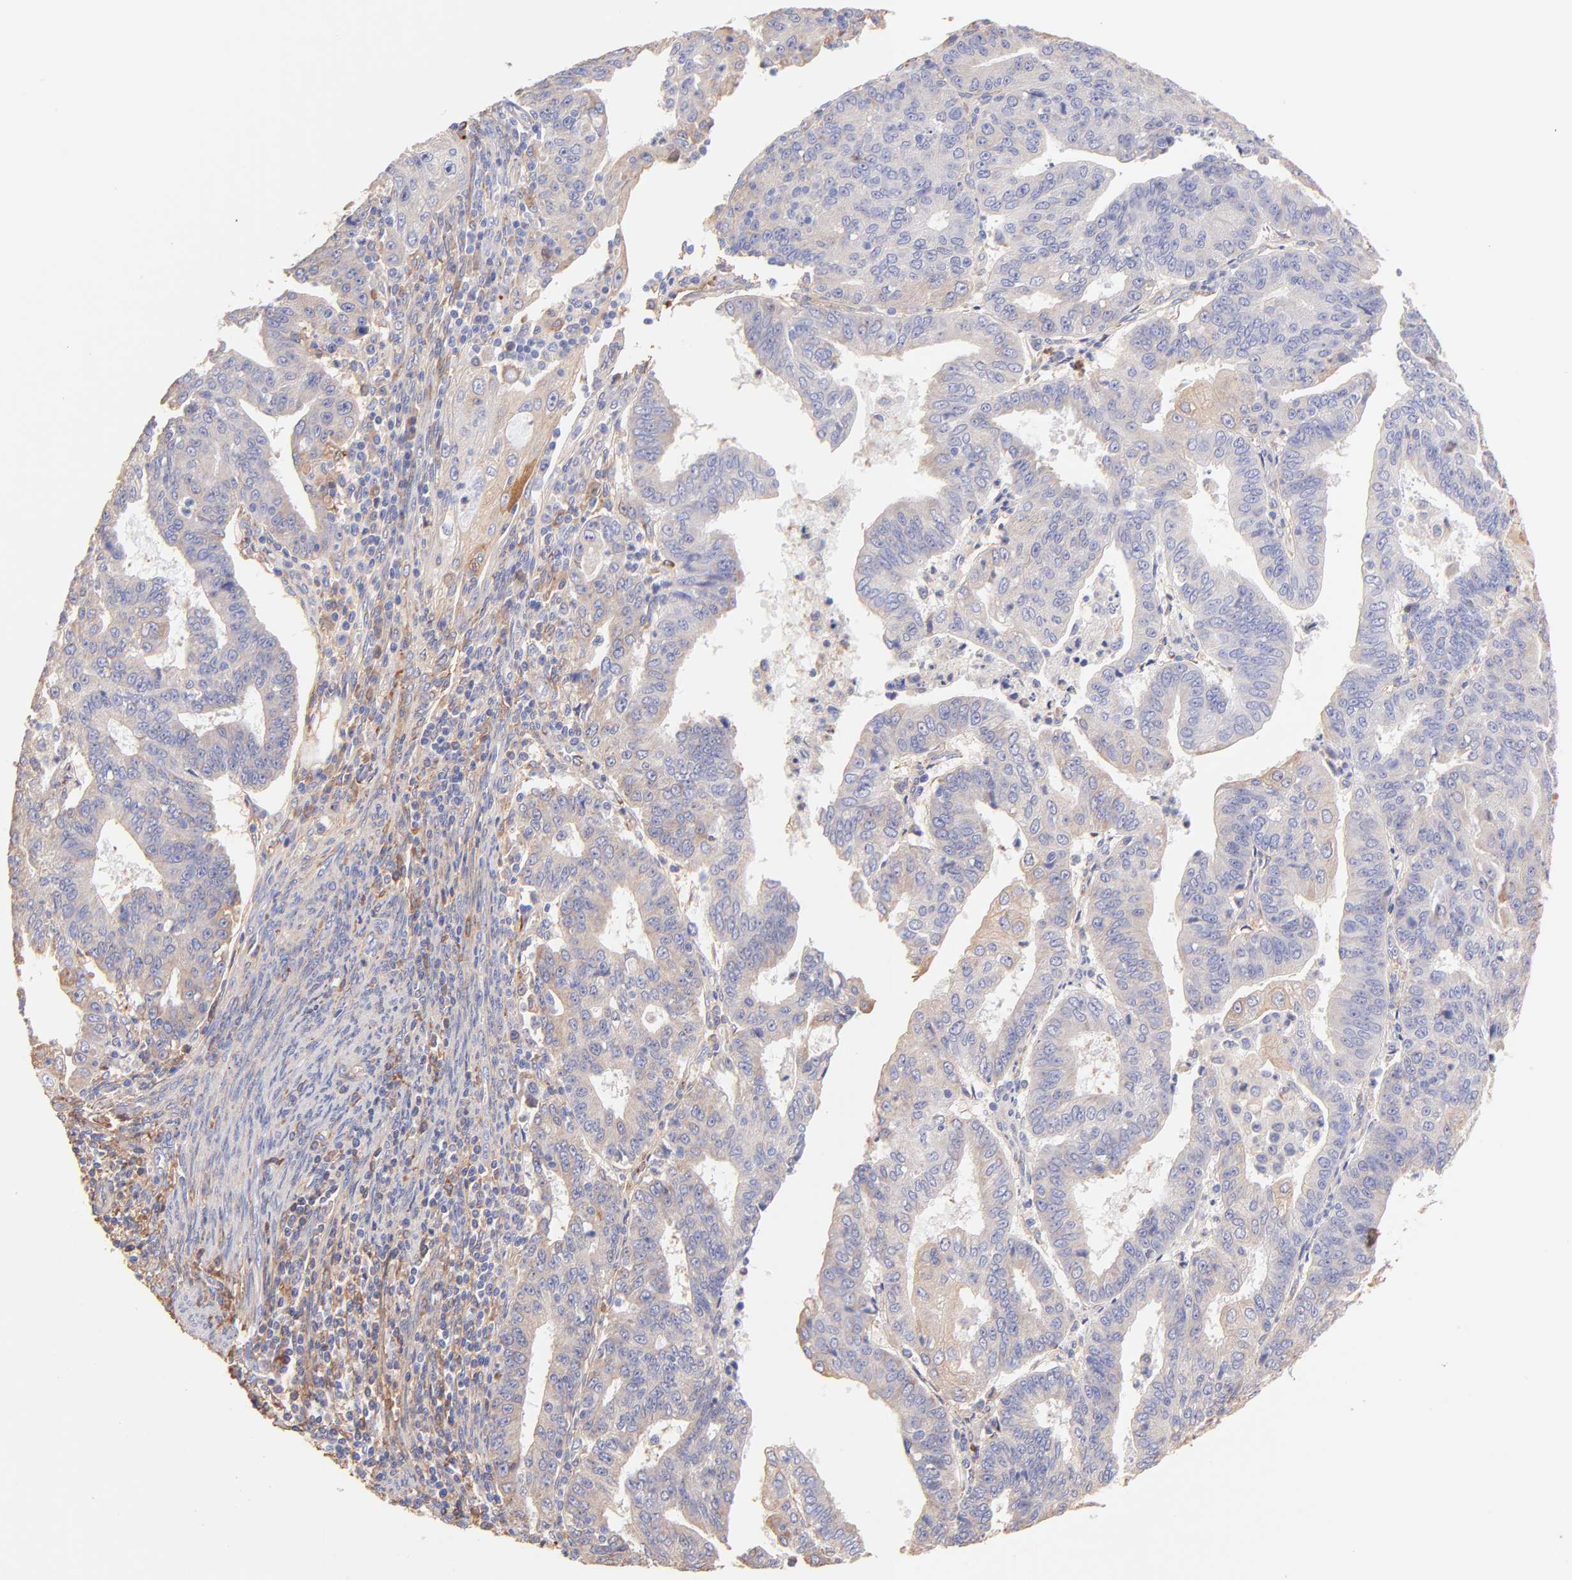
{"staining": {"intensity": "weak", "quantity": ">75%", "location": "cytoplasmic/membranous"}, "tissue": "endometrial cancer", "cell_type": "Tumor cells", "image_type": "cancer", "snomed": [{"axis": "morphology", "description": "Adenocarcinoma, NOS"}, {"axis": "topography", "description": "Endometrium"}], "caption": "IHC of adenocarcinoma (endometrial) reveals low levels of weak cytoplasmic/membranous positivity in about >75% of tumor cells.", "gene": "BGN", "patient": {"sex": "female", "age": 56}}